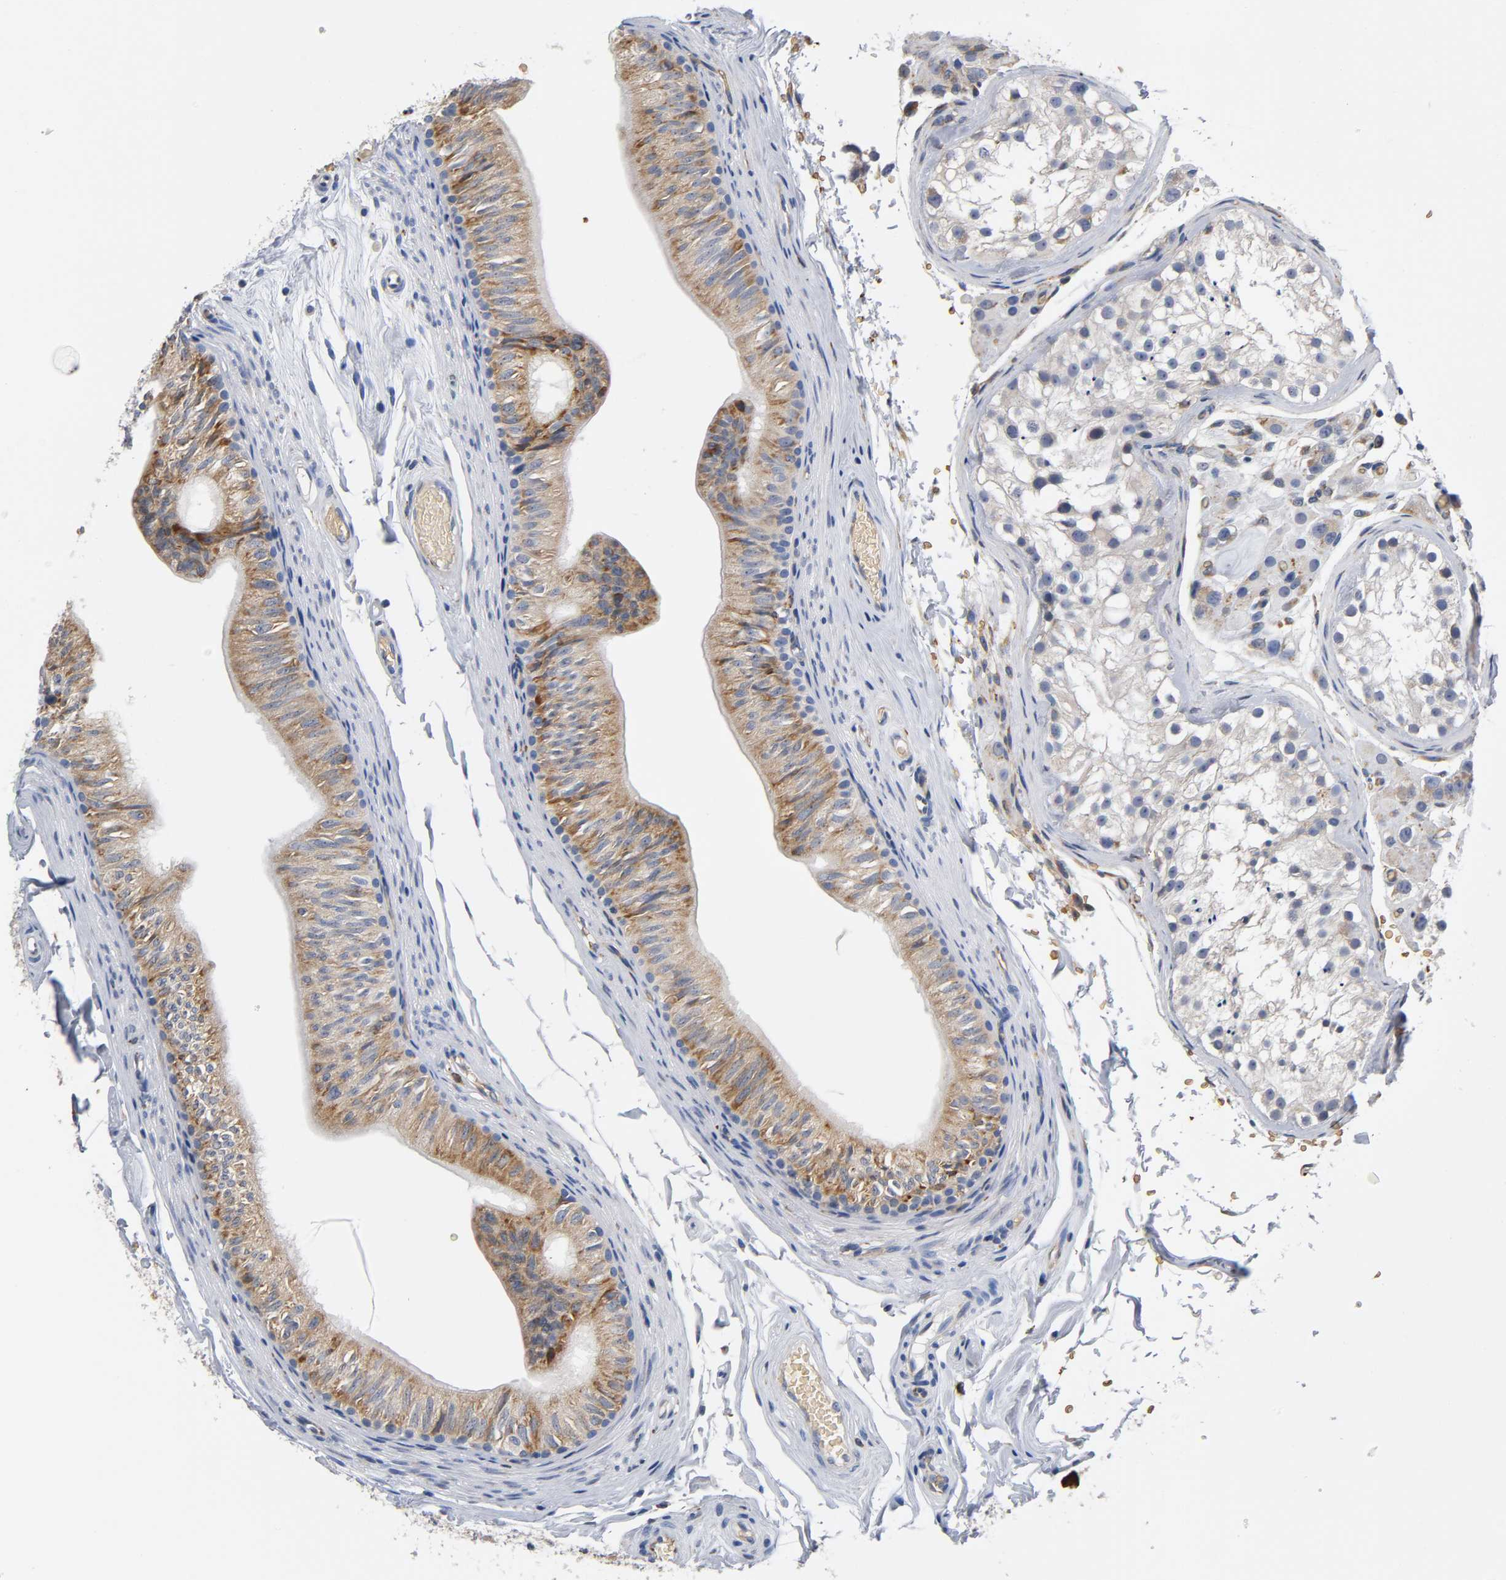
{"staining": {"intensity": "moderate", "quantity": ">75%", "location": "cytoplasmic/membranous"}, "tissue": "epididymis", "cell_type": "Glandular cells", "image_type": "normal", "snomed": [{"axis": "morphology", "description": "Normal tissue, NOS"}, {"axis": "topography", "description": "Testis"}, {"axis": "topography", "description": "Epididymis"}], "caption": "This micrograph reveals IHC staining of benign epididymis, with medium moderate cytoplasmic/membranous expression in about >75% of glandular cells.", "gene": "UCKL1", "patient": {"sex": "male", "age": 36}}